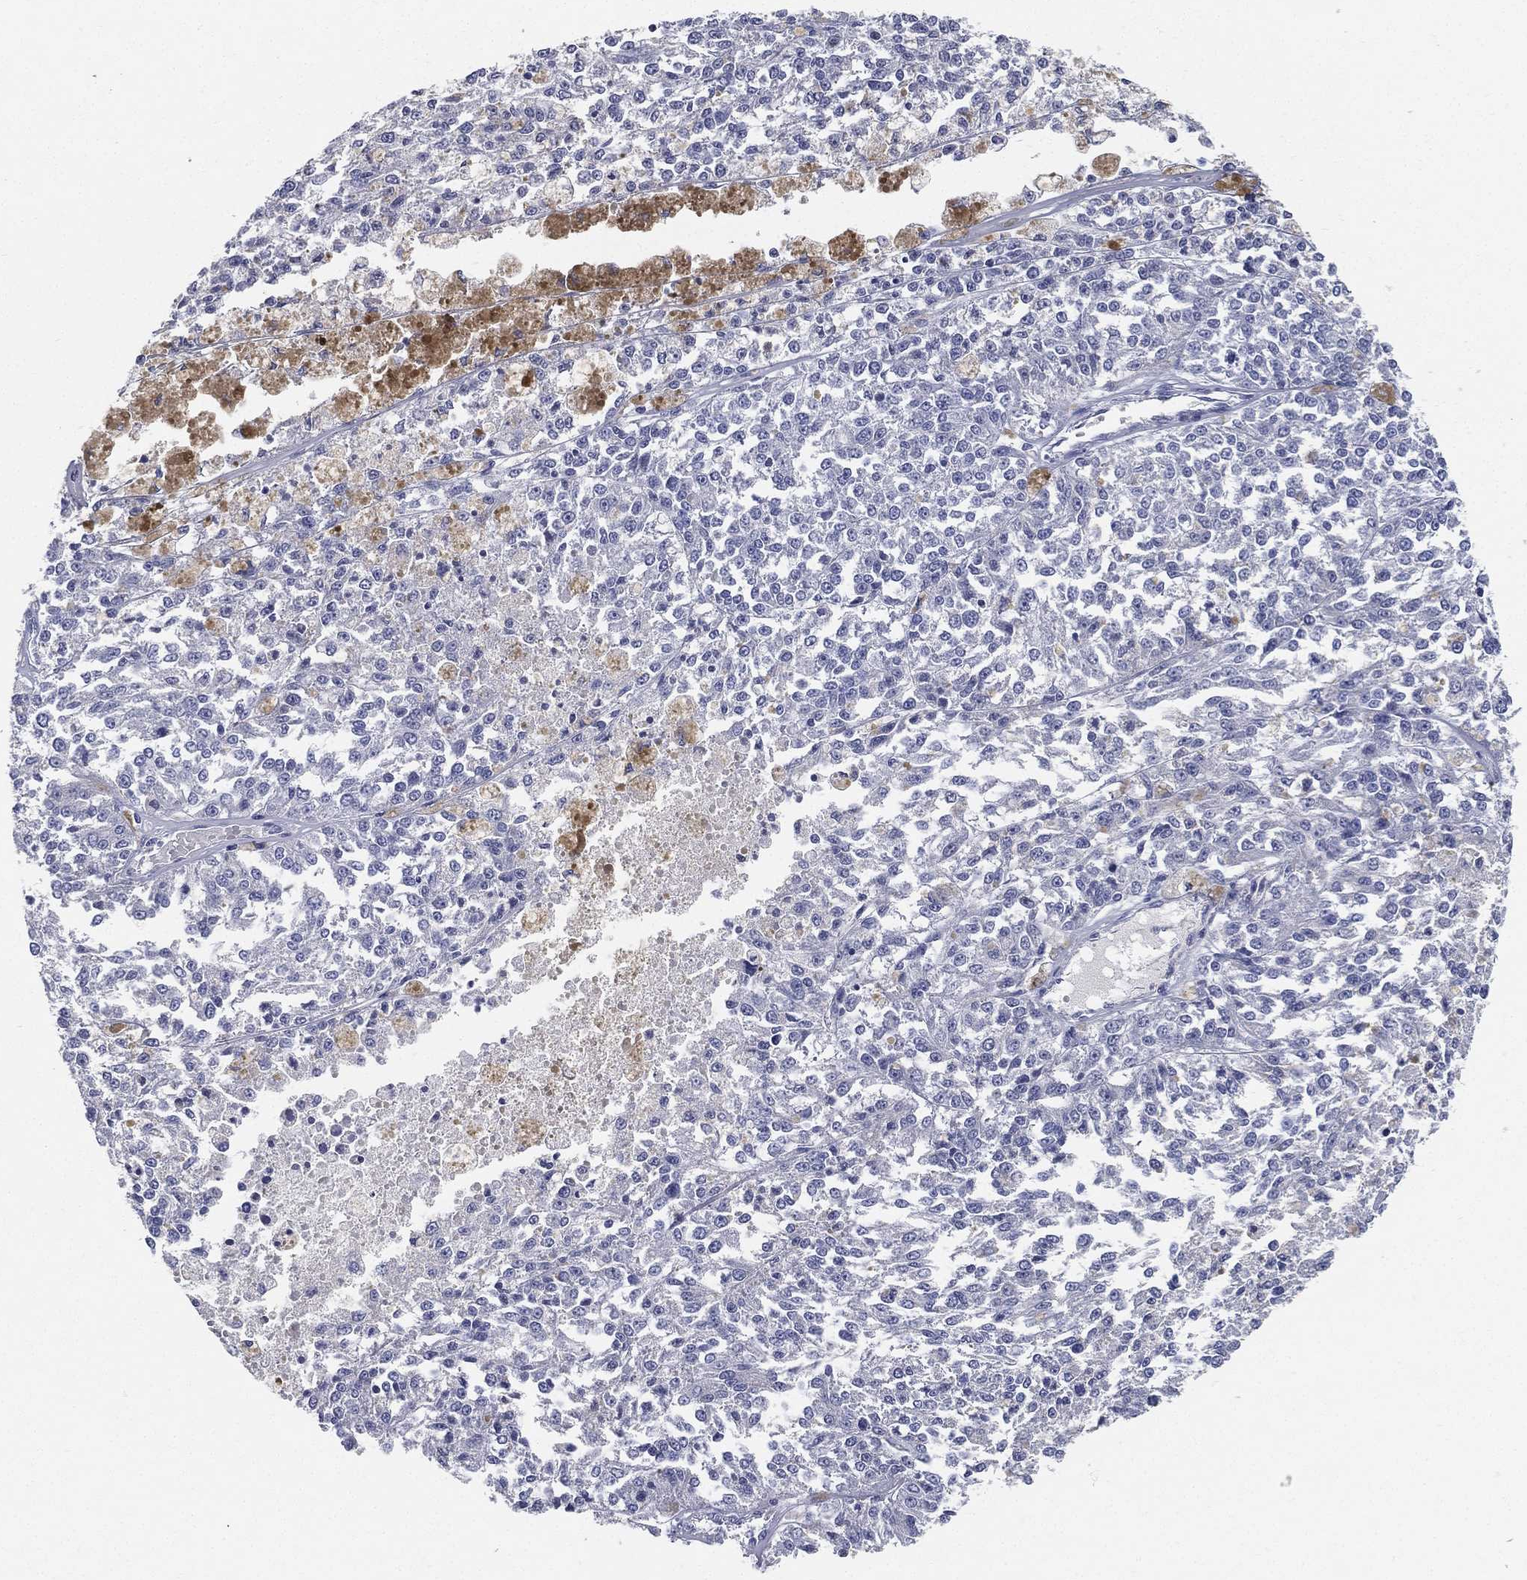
{"staining": {"intensity": "negative", "quantity": "none", "location": "none"}, "tissue": "melanoma", "cell_type": "Tumor cells", "image_type": "cancer", "snomed": [{"axis": "morphology", "description": "Malignant melanoma, Metastatic site"}, {"axis": "topography", "description": "Lymph node"}], "caption": "Tumor cells show no significant protein positivity in melanoma.", "gene": "STS", "patient": {"sex": "female", "age": 64}}